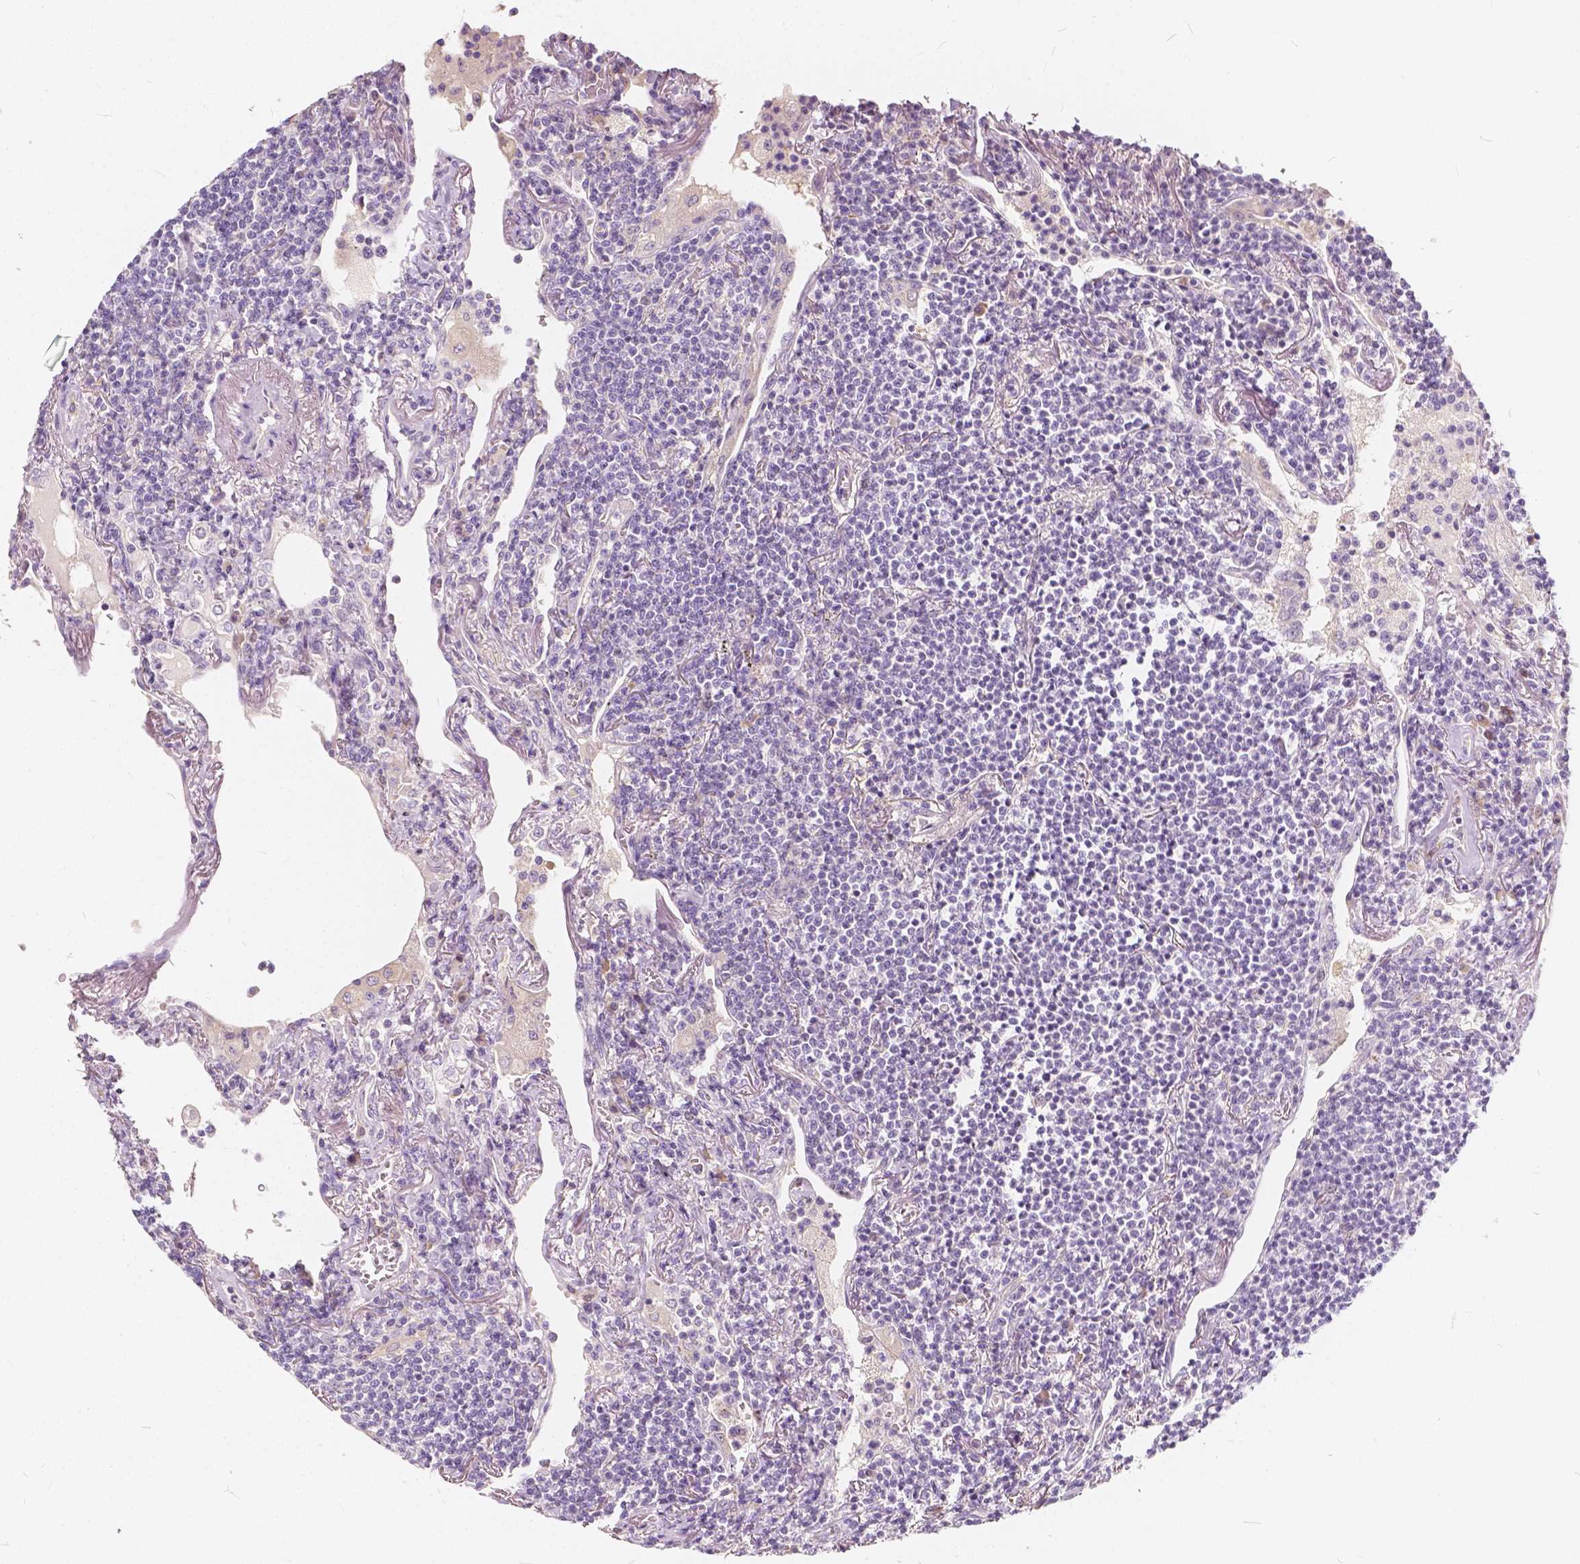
{"staining": {"intensity": "negative", "quantity": "none", "location": "none"}, "tissue": "lymphoma", "cell_type": "Tumor cells", "image_type": "cancer", "snomed": [{"axis": "morphology", "description": "Malignant lymphoma, non-Hodgkin's type, Low grade"}, {"axis": "topography", "description": "Lung"}], "caption": "There is no significant expression in tumor cells of lymphoma.", "gene": "KIAA0513", "patient": {"sex": "female", "age": 71}}